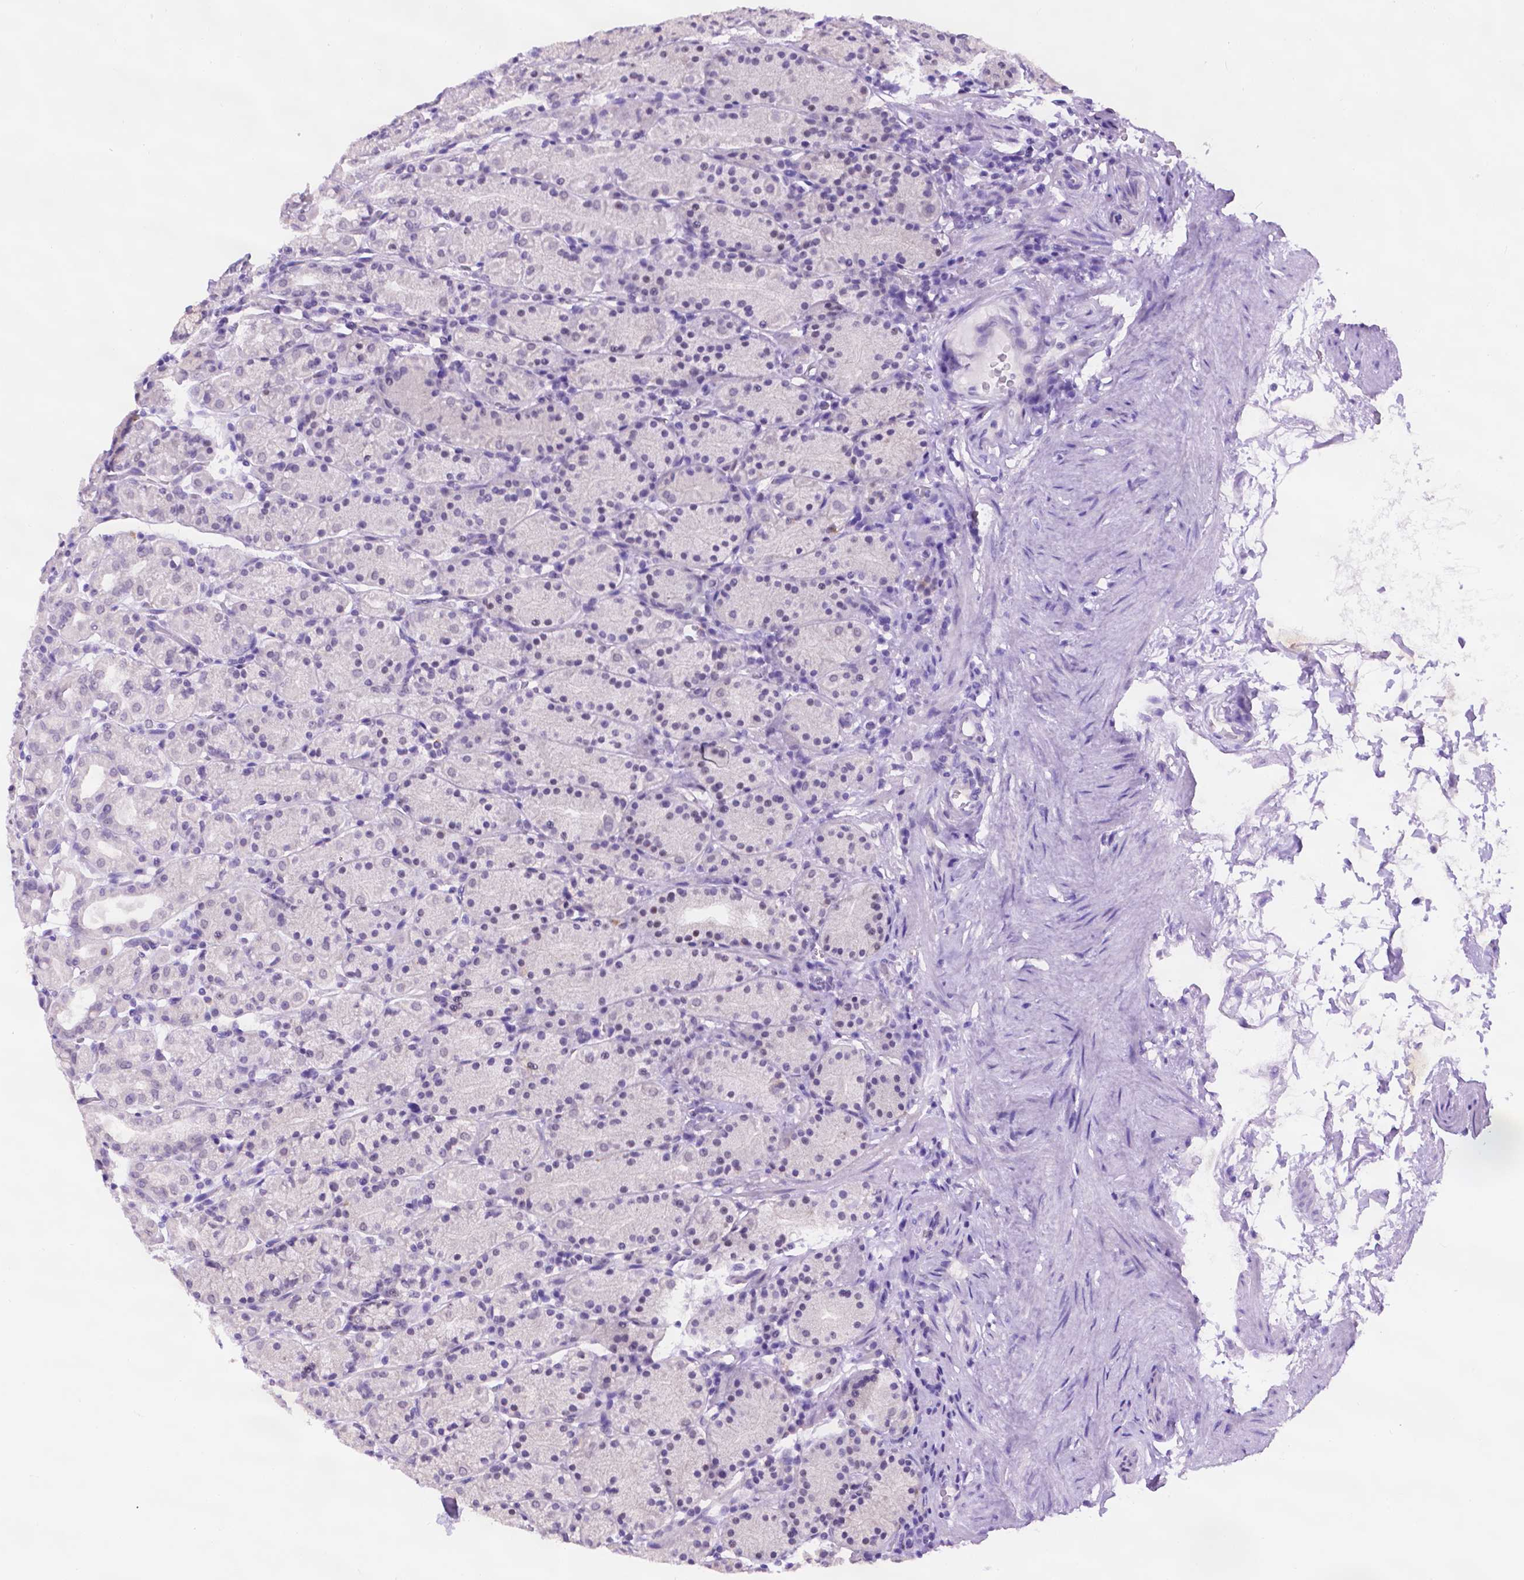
{"staining": {"intensity": "weak", "quantity": "25%-75%", "location": "cytoplasmic/membranous"}, "tissue": "stomach", "cell_type": "Glandular cells", "image_type": "normal", "snomed": [{"axis": "morphology", "description": "Normal tissue, NOS"}, {"axis": "topography", "description": "Stomach, upper"}, {"axis": "topography", "description": "Stomach"}], "caption": "An image showing weak cytoplasmic/membranous expression in approximately 25%-75% of glandular cells in unremarkable stomach, as visualized by brown immunohistochemical staining.", "gene": "TACSTD2", "patient": {"sex": "male", "age": 62}}